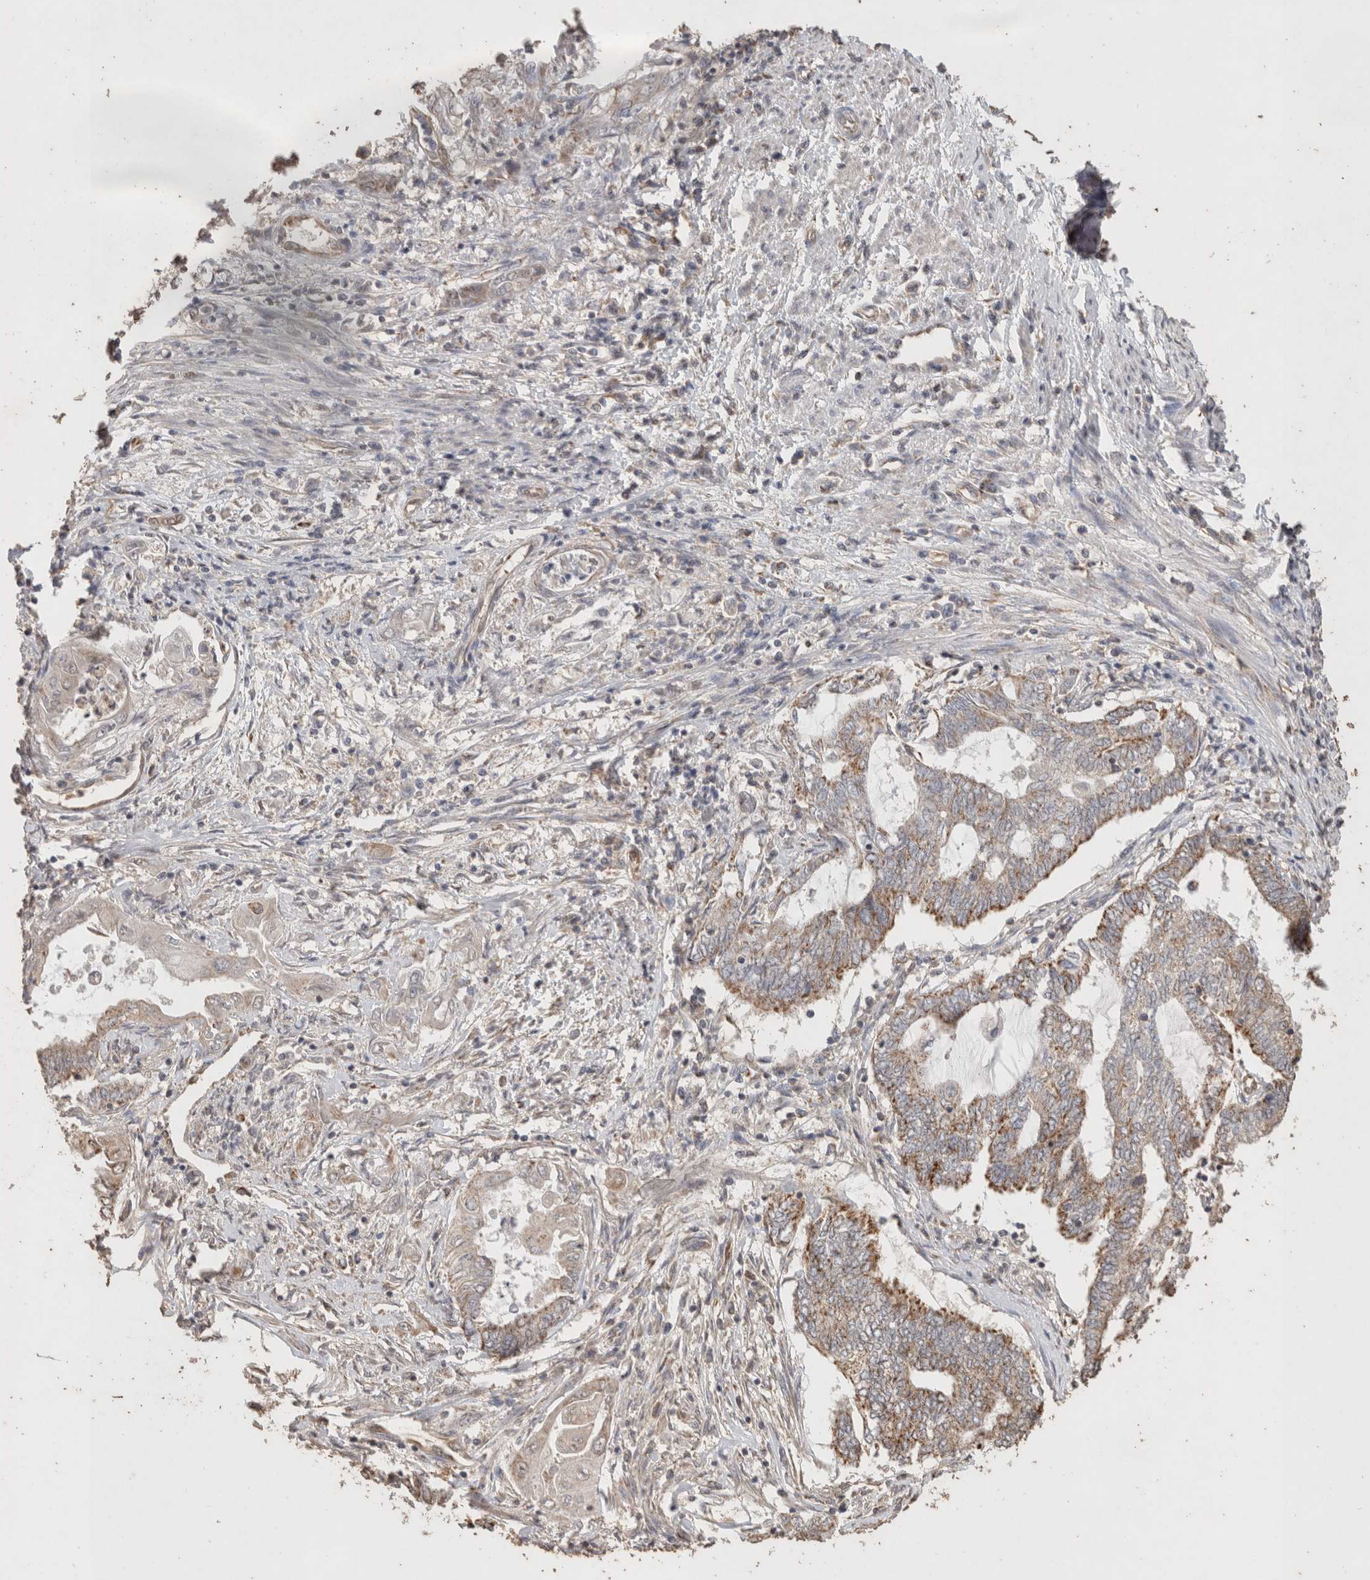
{"staining": {"intensity": "moderate", "quantity": ">75%", "location": "cytoplasmic/membranous"}, "tissue": "endometrial cancer", "cell_type": "Tumor cells", "image_type": "cancer", "snomed": [{"axis": "morphology", "description": "Adenocarcinoma, NOS"}, {"axis": "topography", "description": "Uterus"}, {"axis": "topography", "description": "Endometrium"}], "caption": "Human adenocarcinoma (endometrial) stained with a protein marker reveals moderate staining in tumor cells.", "gene": "ACADM", "patient": {"sex": "female", "age": 70}}